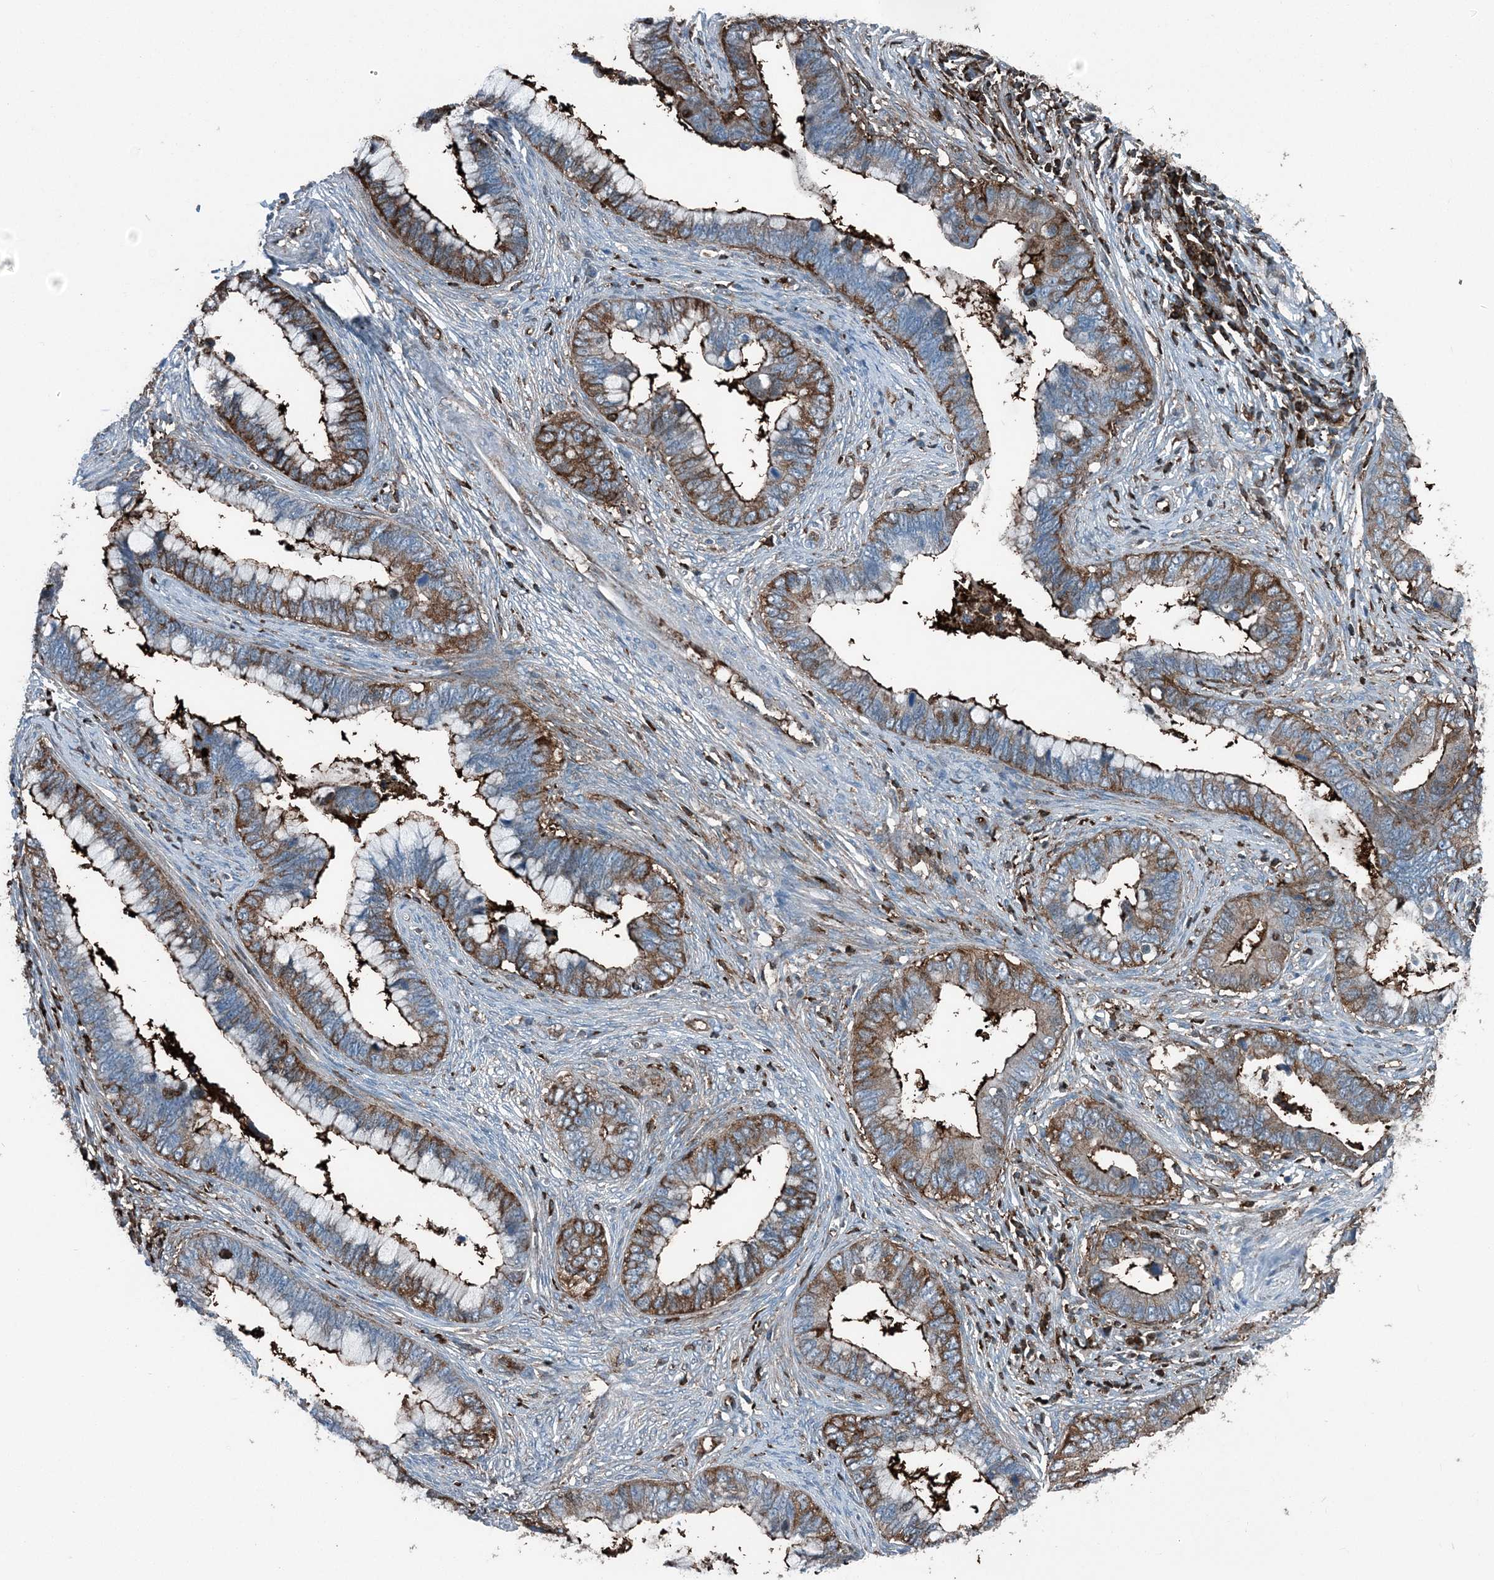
{"staining": {"intensity": "strong", "quantity": ">75%", "location": "cytoplasmic/membranous"}, "tissue": "cervical cancer", "cell_type": "Tumor cells", "image_type": "cancer", "snomed": [{"axis": "morphology", "description": "Adenocarcinoma, NOS"}, {"axis": "topography", "description": "Cervix"}], "caption": "A histopathology image showing strong cytoplasmic/membranous expression in about >75% of tumor cells in cervical cancer (adenocarcinoma), as visualized by brown immunohistochemical staining.", "gene": "CFL1", "patient": {"sex": "female", "age": 44}}